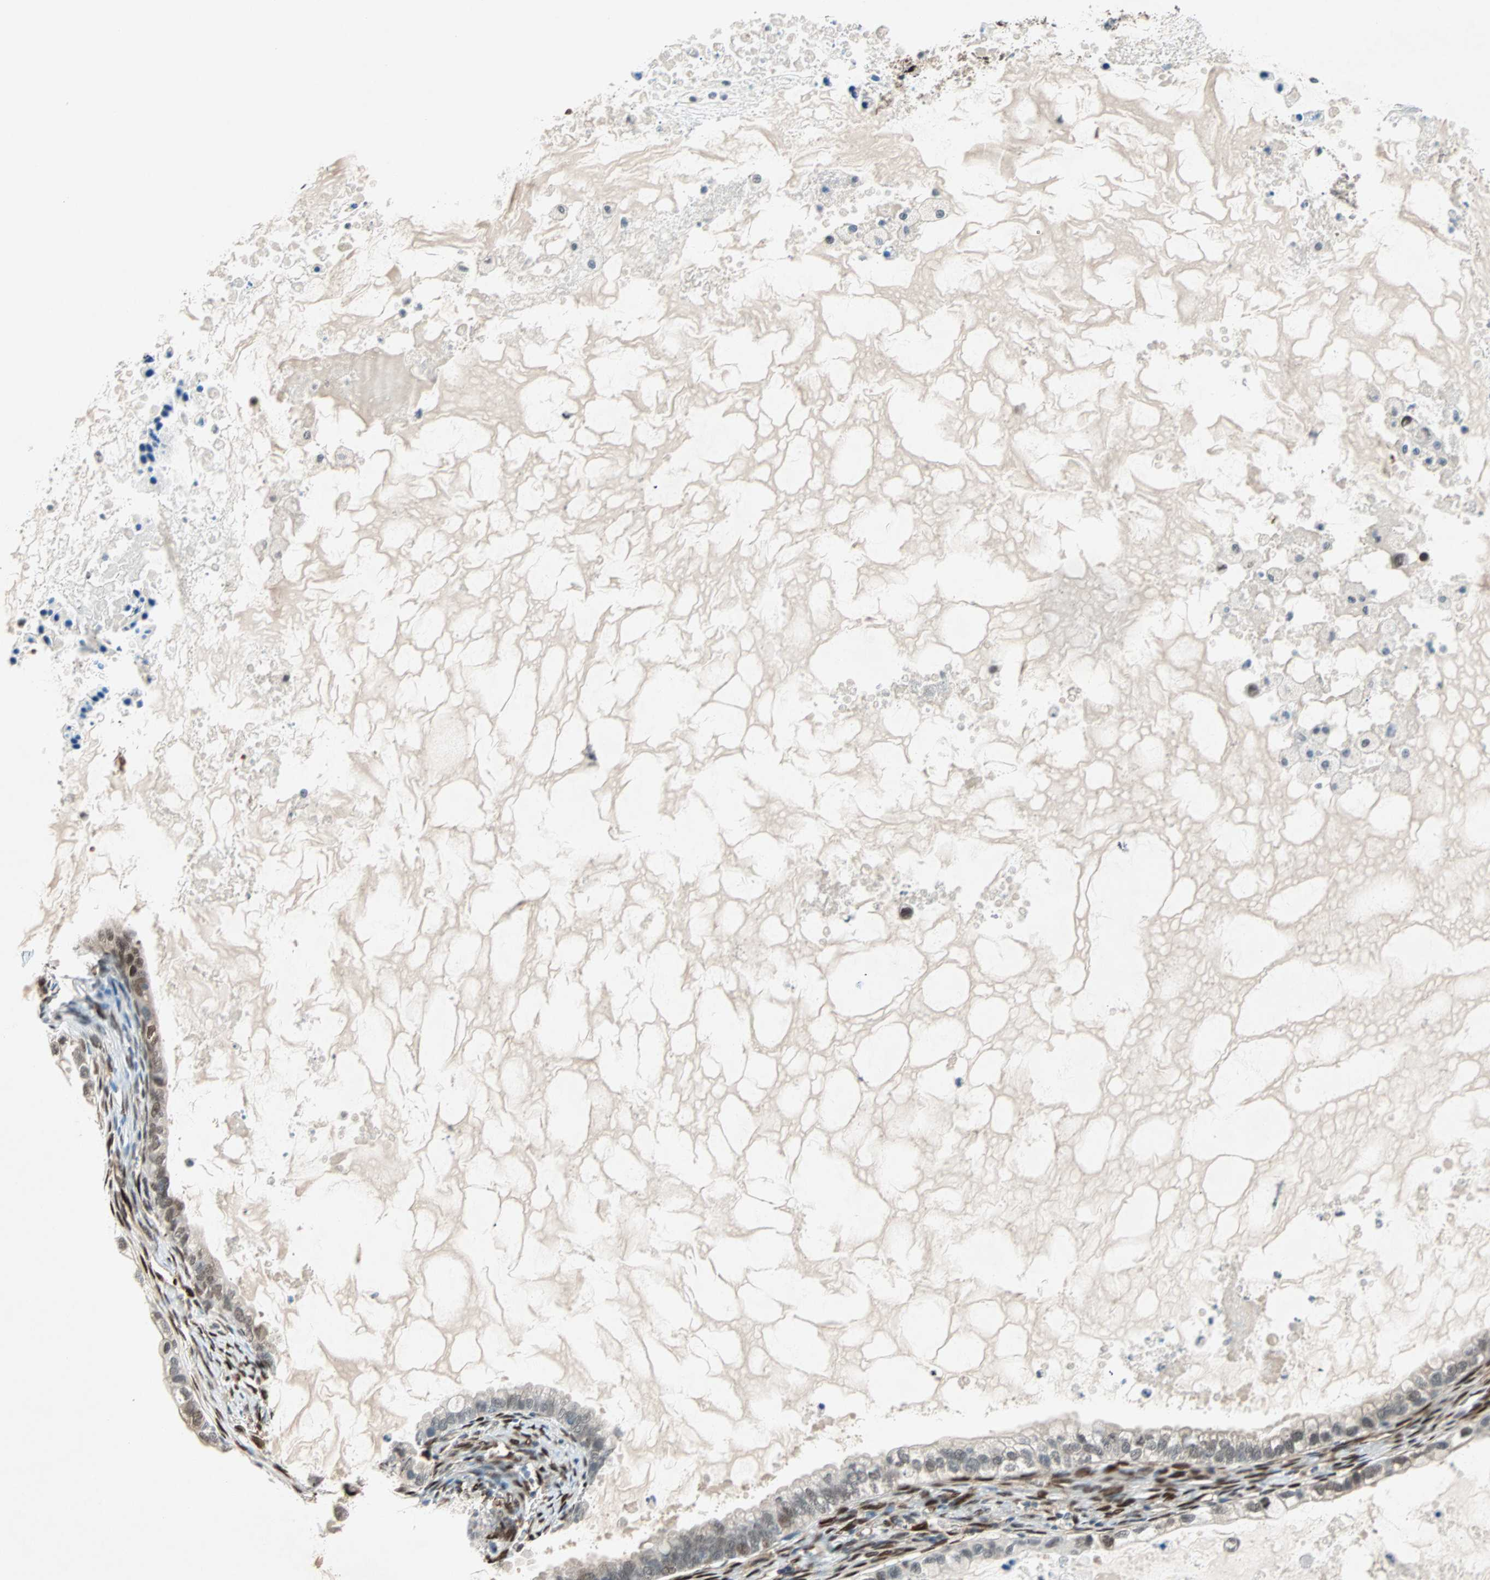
{"staining": {"intensity": "moderate", "quantity": "25%-75%", "location": "cytoplasmic/membranous,nuclear"}, "tissue": "ovarian cancer", "cell_type": "Tumor cells", "image_type": "cancer", "snomed": [{"axis": "morphology", "description": "Cystadenocarcinoma, mucinous, NOS"}, {"axis": "topography", "description": "Ovary"}], "caption": "Brown immunohistochemical staining in human ovarian mucinous cystadenocarcinoma reveals moderate cytoplasmic/membranous and nuclear expression in about 25%-75% of tumor cells.", "gene": "WWTR1", "patient": {"sex": "female", "age": 80}}